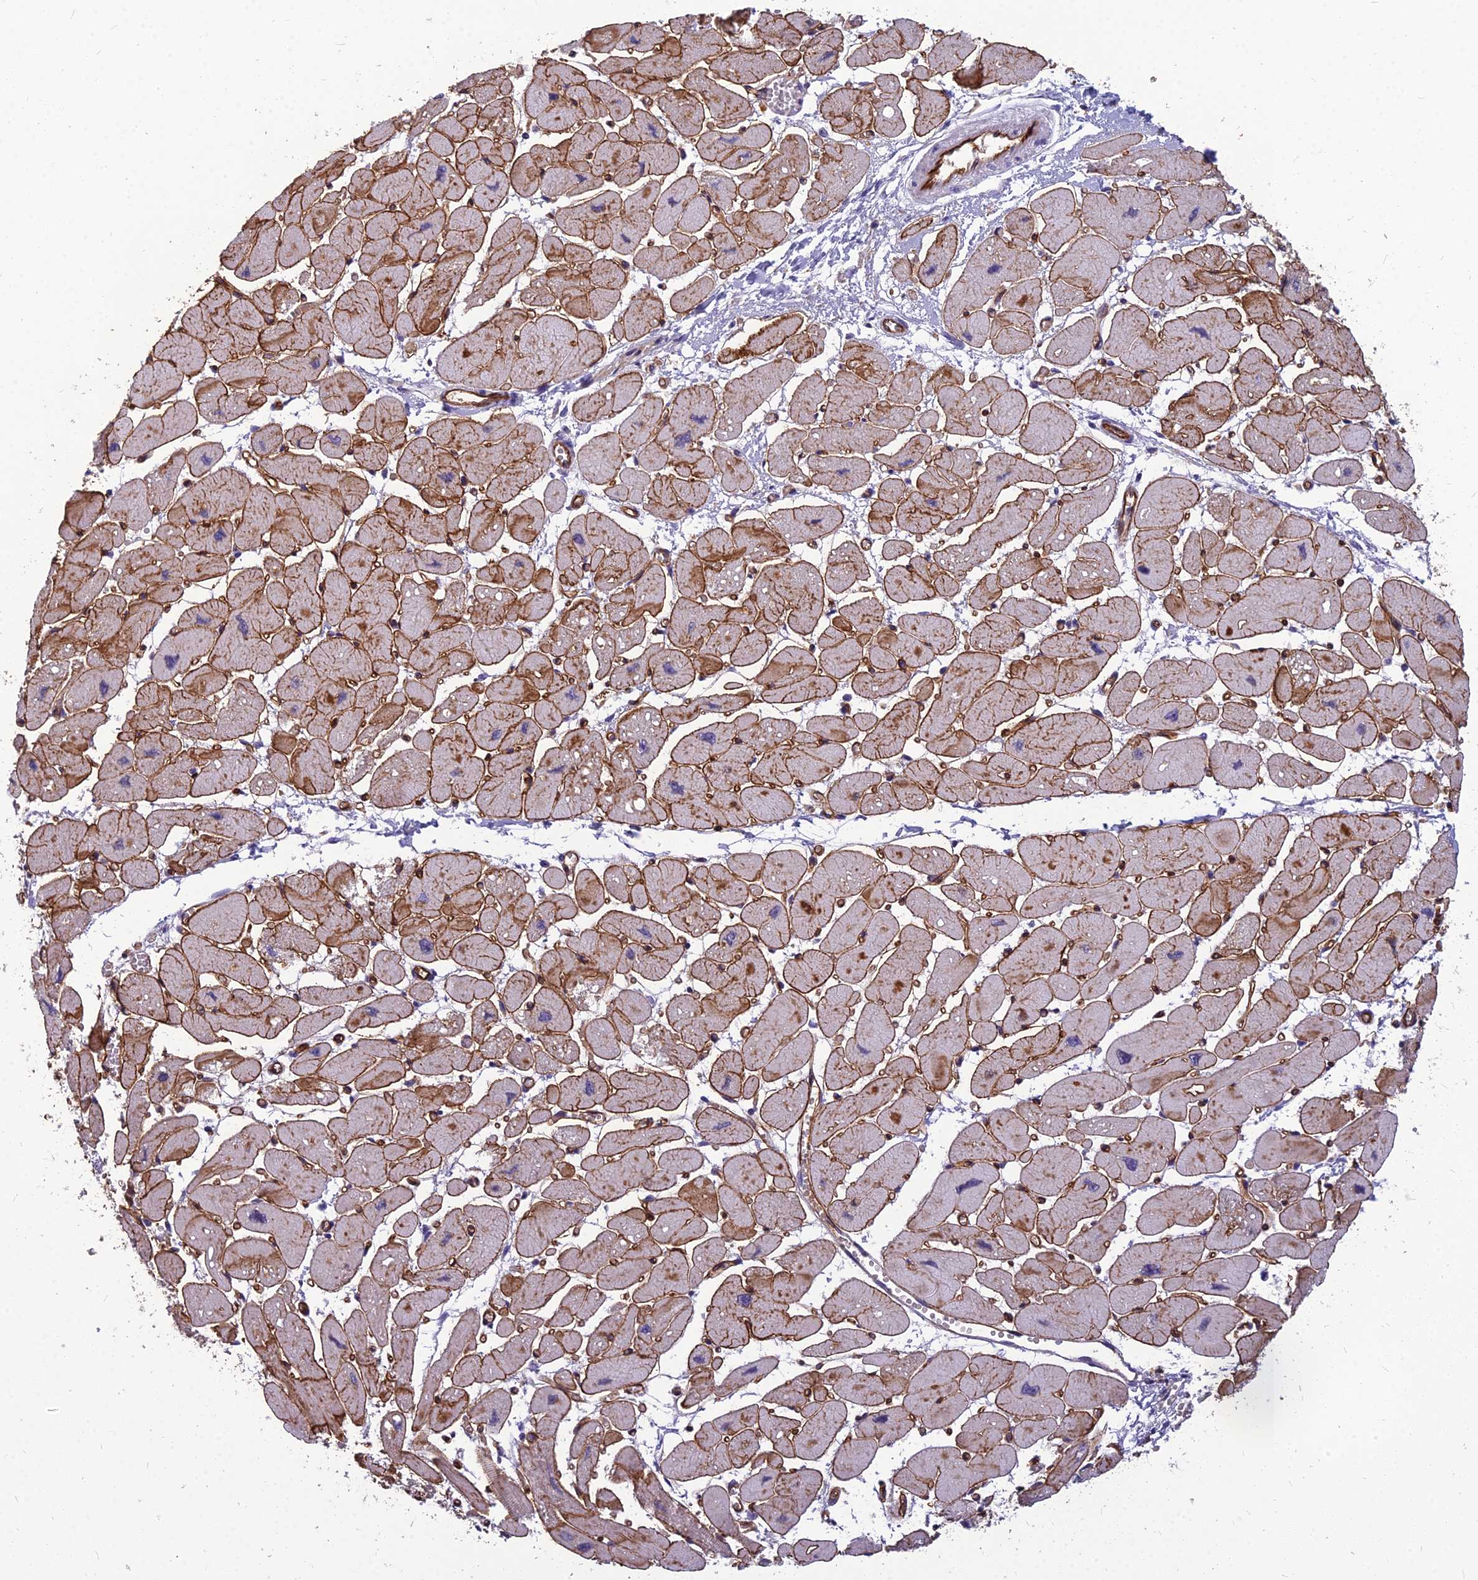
{"staining": {"intensity": "moderate", "quantity": ">75%", "location": "cytoplasmic/membranous"}, "tissue": "heart muscle", "cell_type": "Cardiomyocytes", "image_type": "normal", "snomed": [{"axis": "morphology", "description": "Normal tissue, NOS"}, {"axis": "topography", "description": "Heart"}], "caption": "Protein expression analysis of benign human heart muscle reveals moderate cytoplasmic/membranous expression in about >75% of cardiomyocytes. (brown staining indicates protein expression, while blue staining denotes nuclei).", "gene": "TSPAN15", "patient": {"sex": "female", "age": 54}}